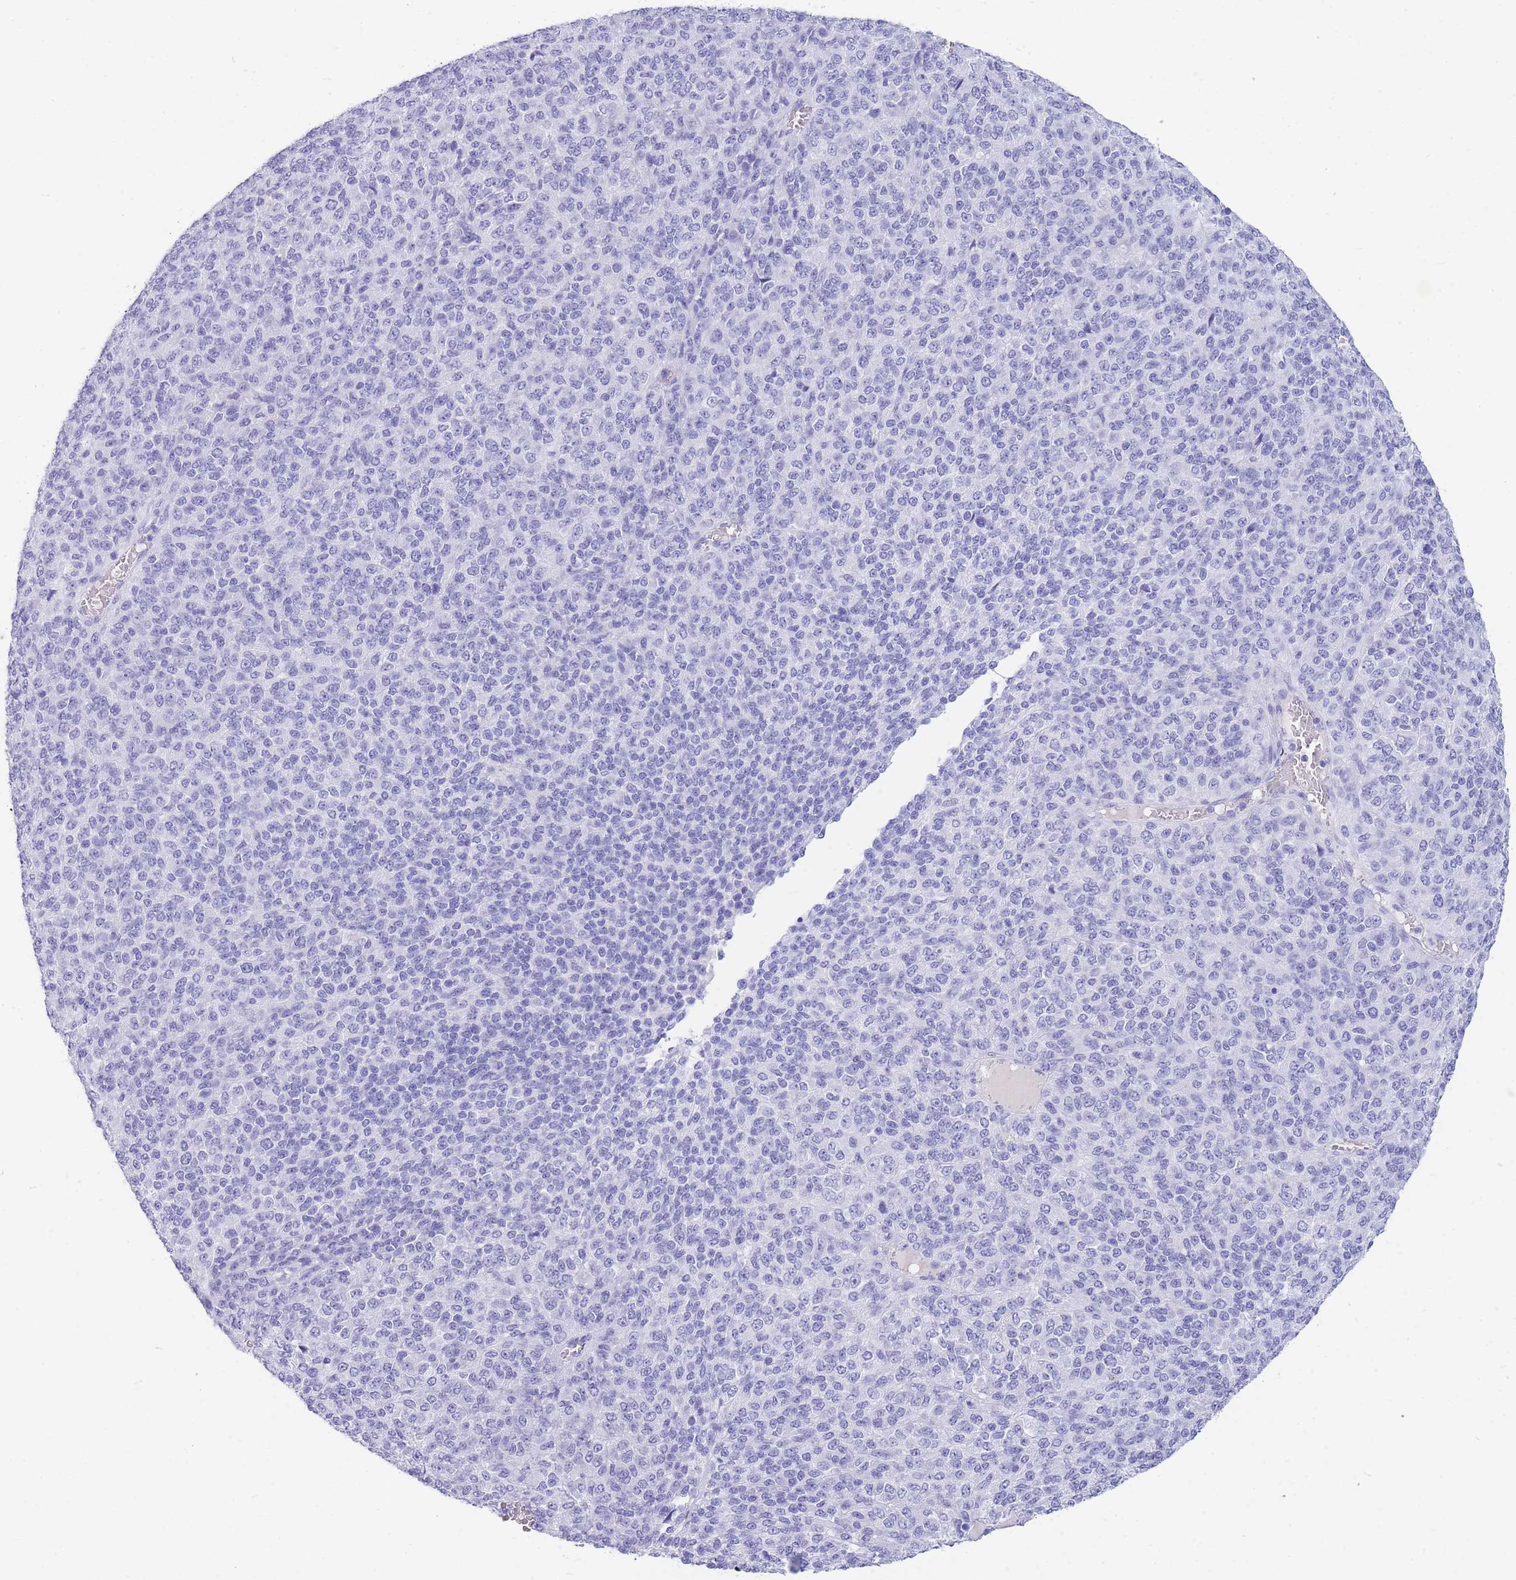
{"staining": {"intensity": "negative", "quantity": "none", "location": "none"}, "tissue": "melanoma", "cell_type": "Tumor cells", "image_type": "cancer", "snomed": [{"axis": "morphology", "description": "Malignant melanoma, Metastatic site"}, {"axis": "topography", "description": "Brain"}], "caption": "A micrograph of malignant melanoma (metastatic site) stained for a protein exhibits no brown staining in tumor cells.", "gene": "ZFP62", "patient": {"sex": "female", "age": 56}}